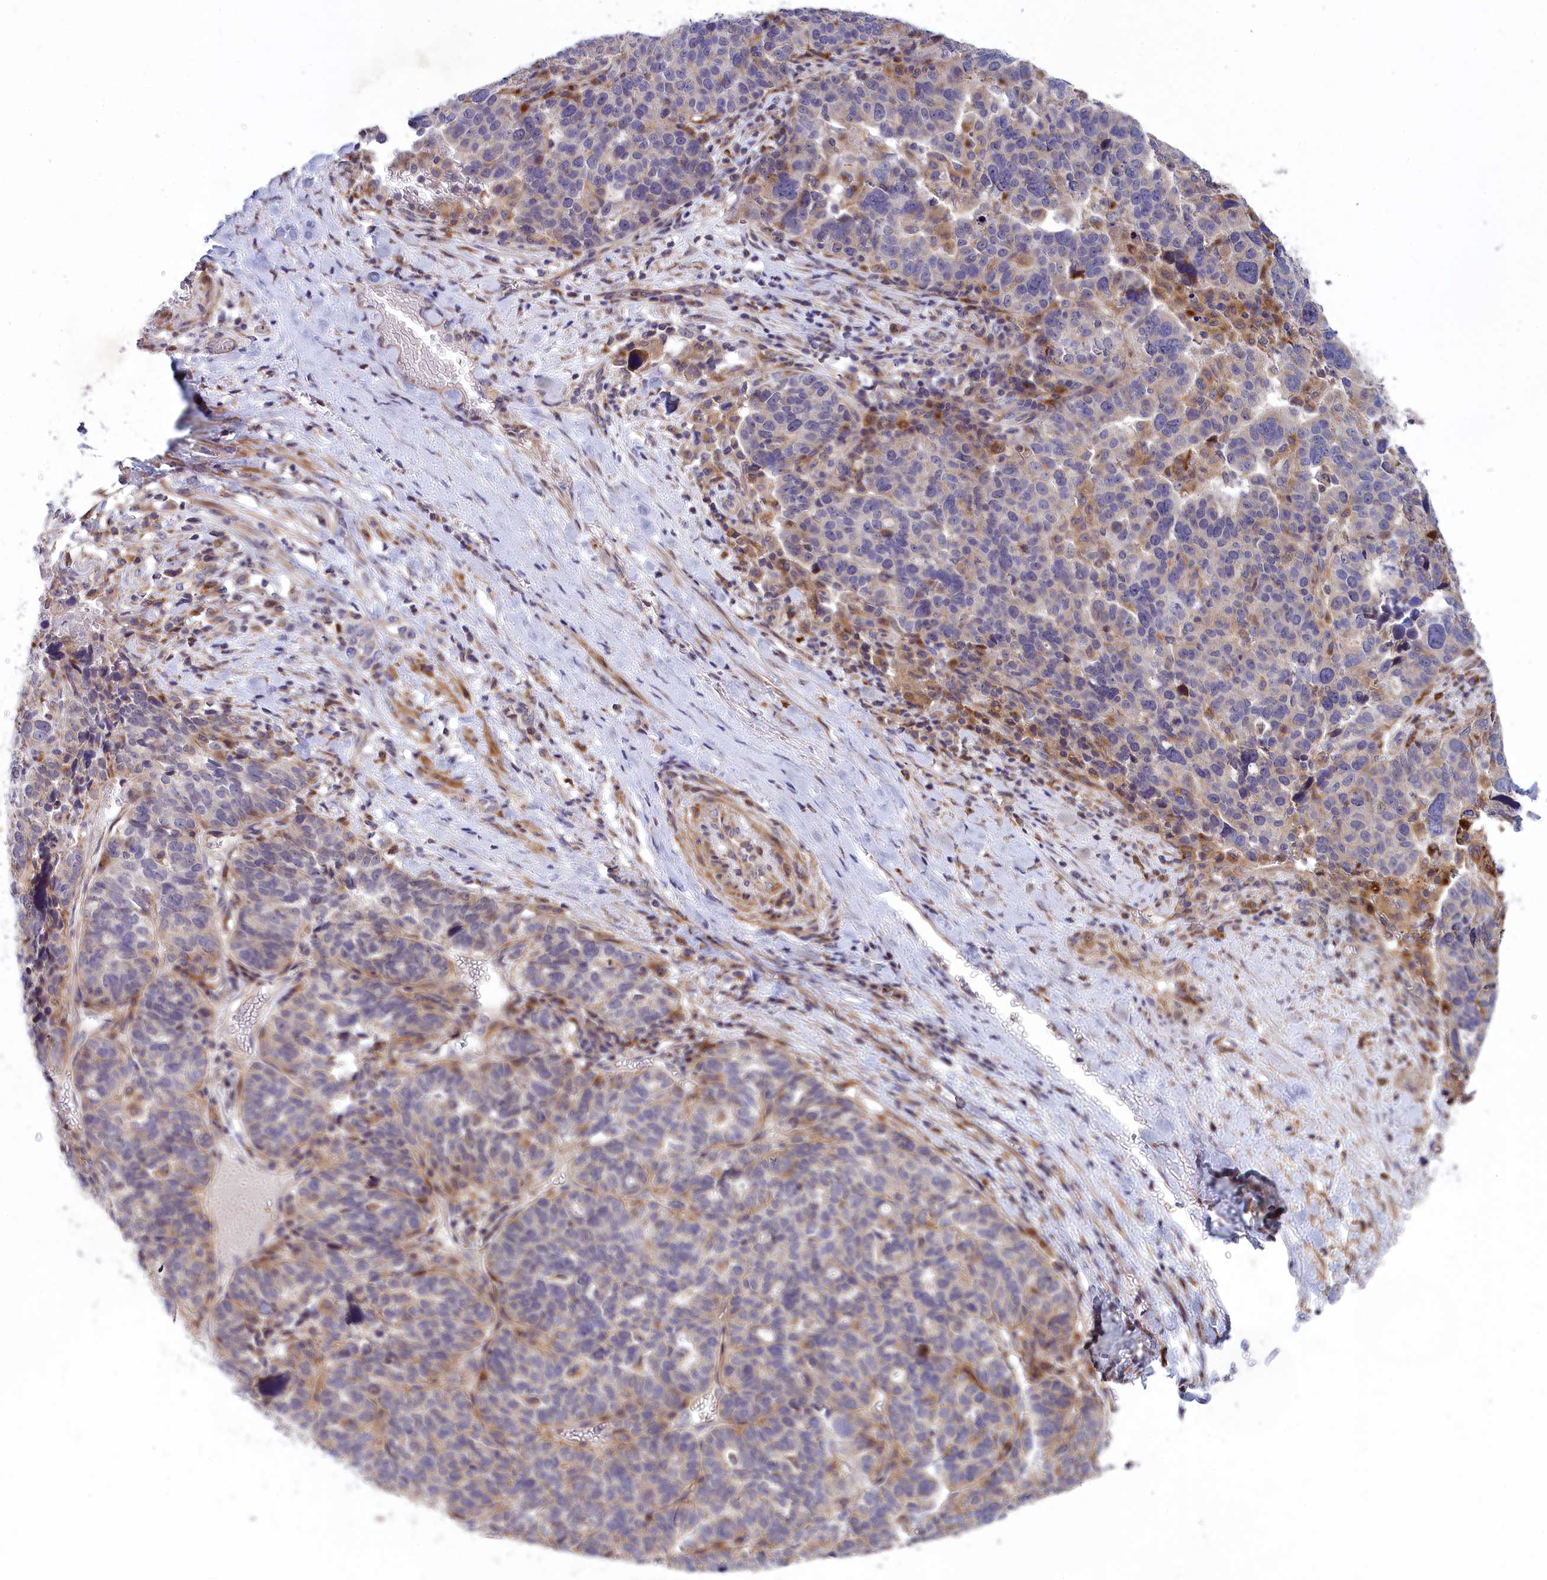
{"staining": {"intensity": "negative", "quantity": "none", "location": "none"}, "tissue": "ovarian cancer", "cell_type": "Tumor cells", "image_type": "cancer", "snomed": [{"axis": "morphology", "description": "Cystadenocarcinoma, serous, NOS"}, {"axis": "topography", "description": "Ovary"}], "caption": "Immunohistochemical staining of human serous cystadenocarcinoma (ovarian) demonstrates no significant staining in tumor cells. The staining was performed using DAB (3,3'-diaminobenzidine) to visualize the protein expression in brown, while the nuclei were stained in blue with hematoxylin (Magnification: 20x).", "gene": "BLTP2", "patient": {"sex": "female", "age": 59}}